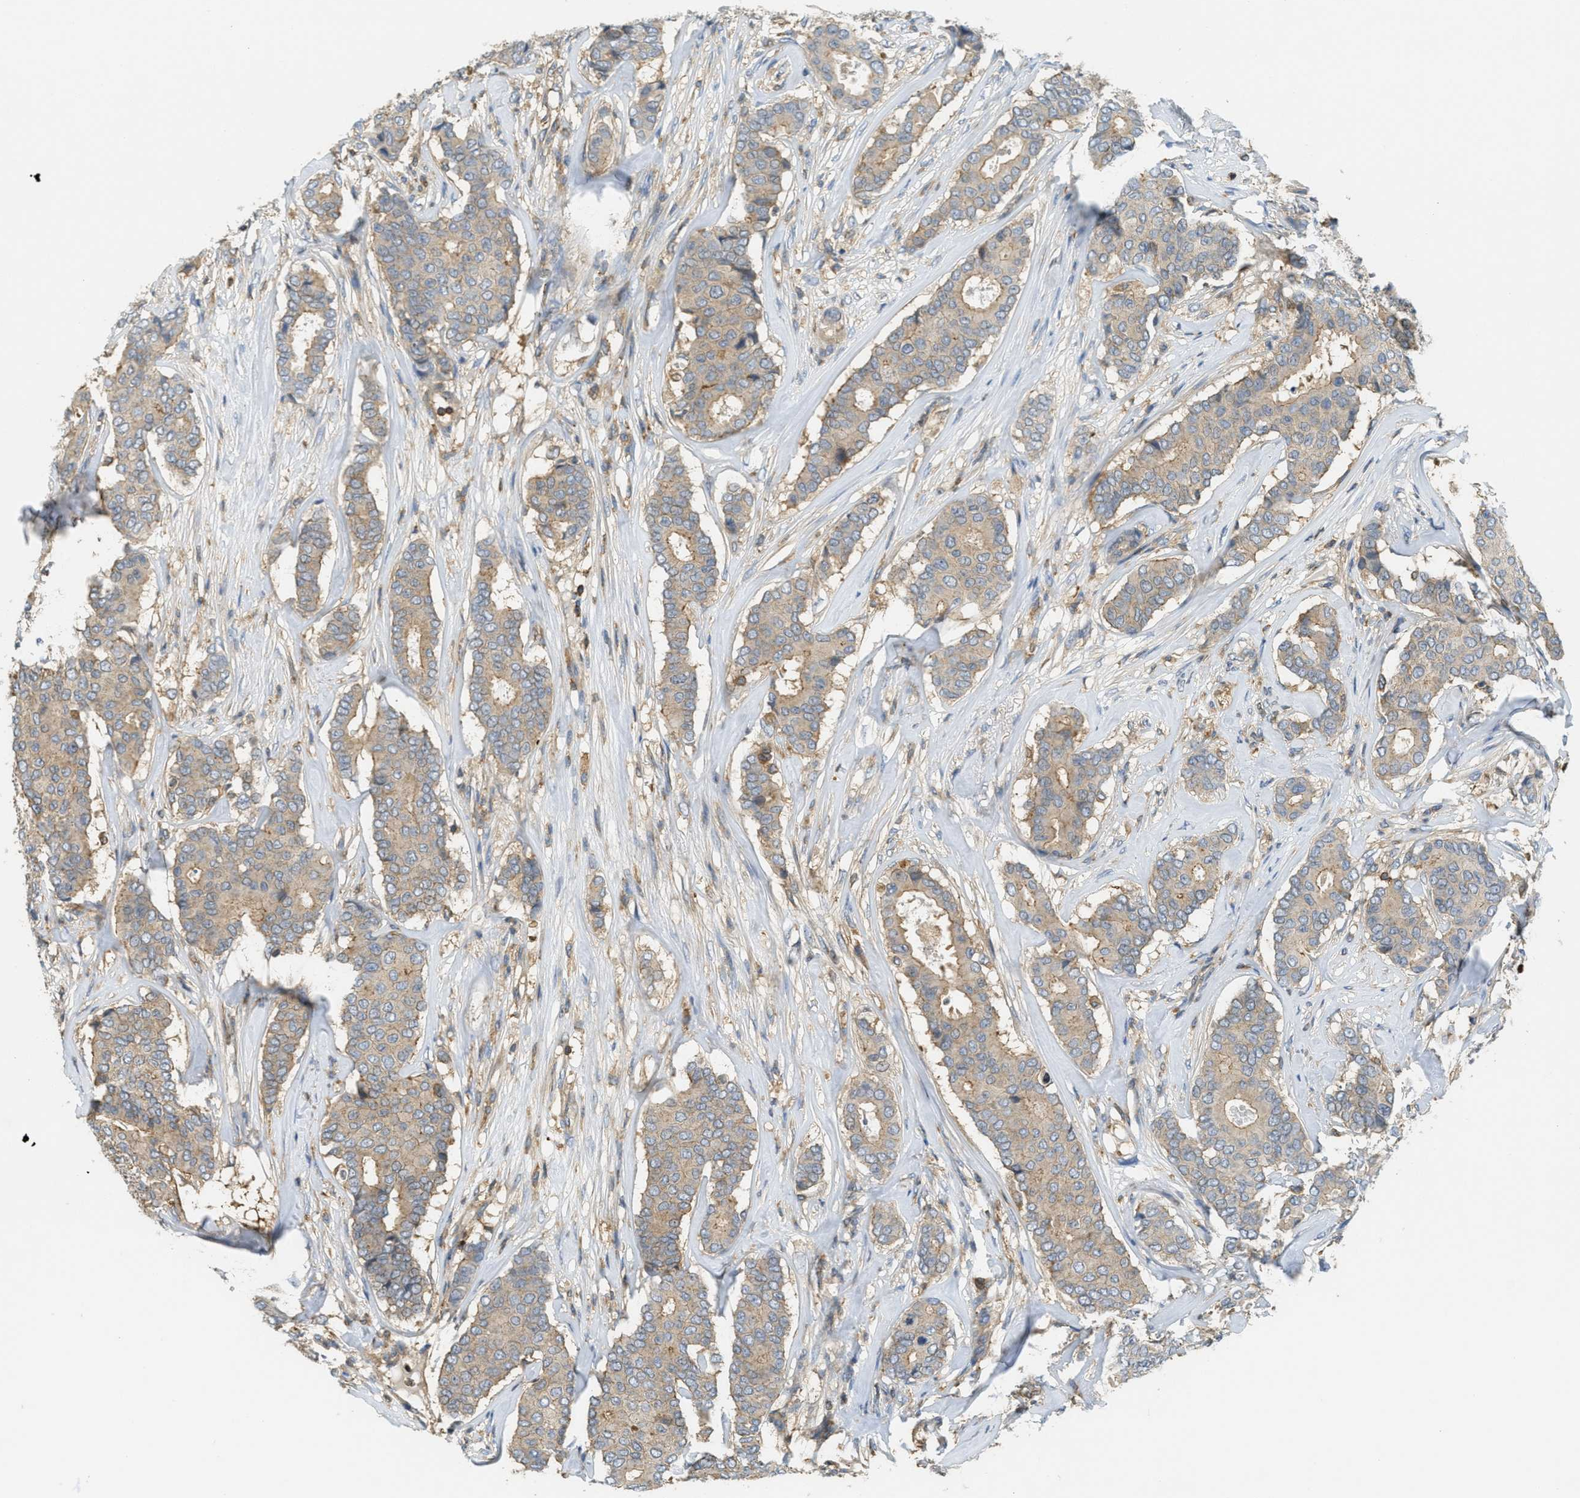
{"staining": {"intensity": "weak", "quantity": ">75%", "location": "cytoplasmic/membranous"}, "tissue": "breast cancer", "cell_type": "Tumor cells", "image_type": "cancer", "snomed": [{"axis": "morphology", "description": "Duct carcinoma"}, {"axis": "topography", "description": "Breast"}], "caption": "An image showing weak cytoplasmic/membranous expression in approximately >75% of tumor cells in breast invasive ductal carcinoma, as visualized by brown immunohistochemical staining.", "gene": "GRIK2", "patient": {"sex": "female", "age": 75}}